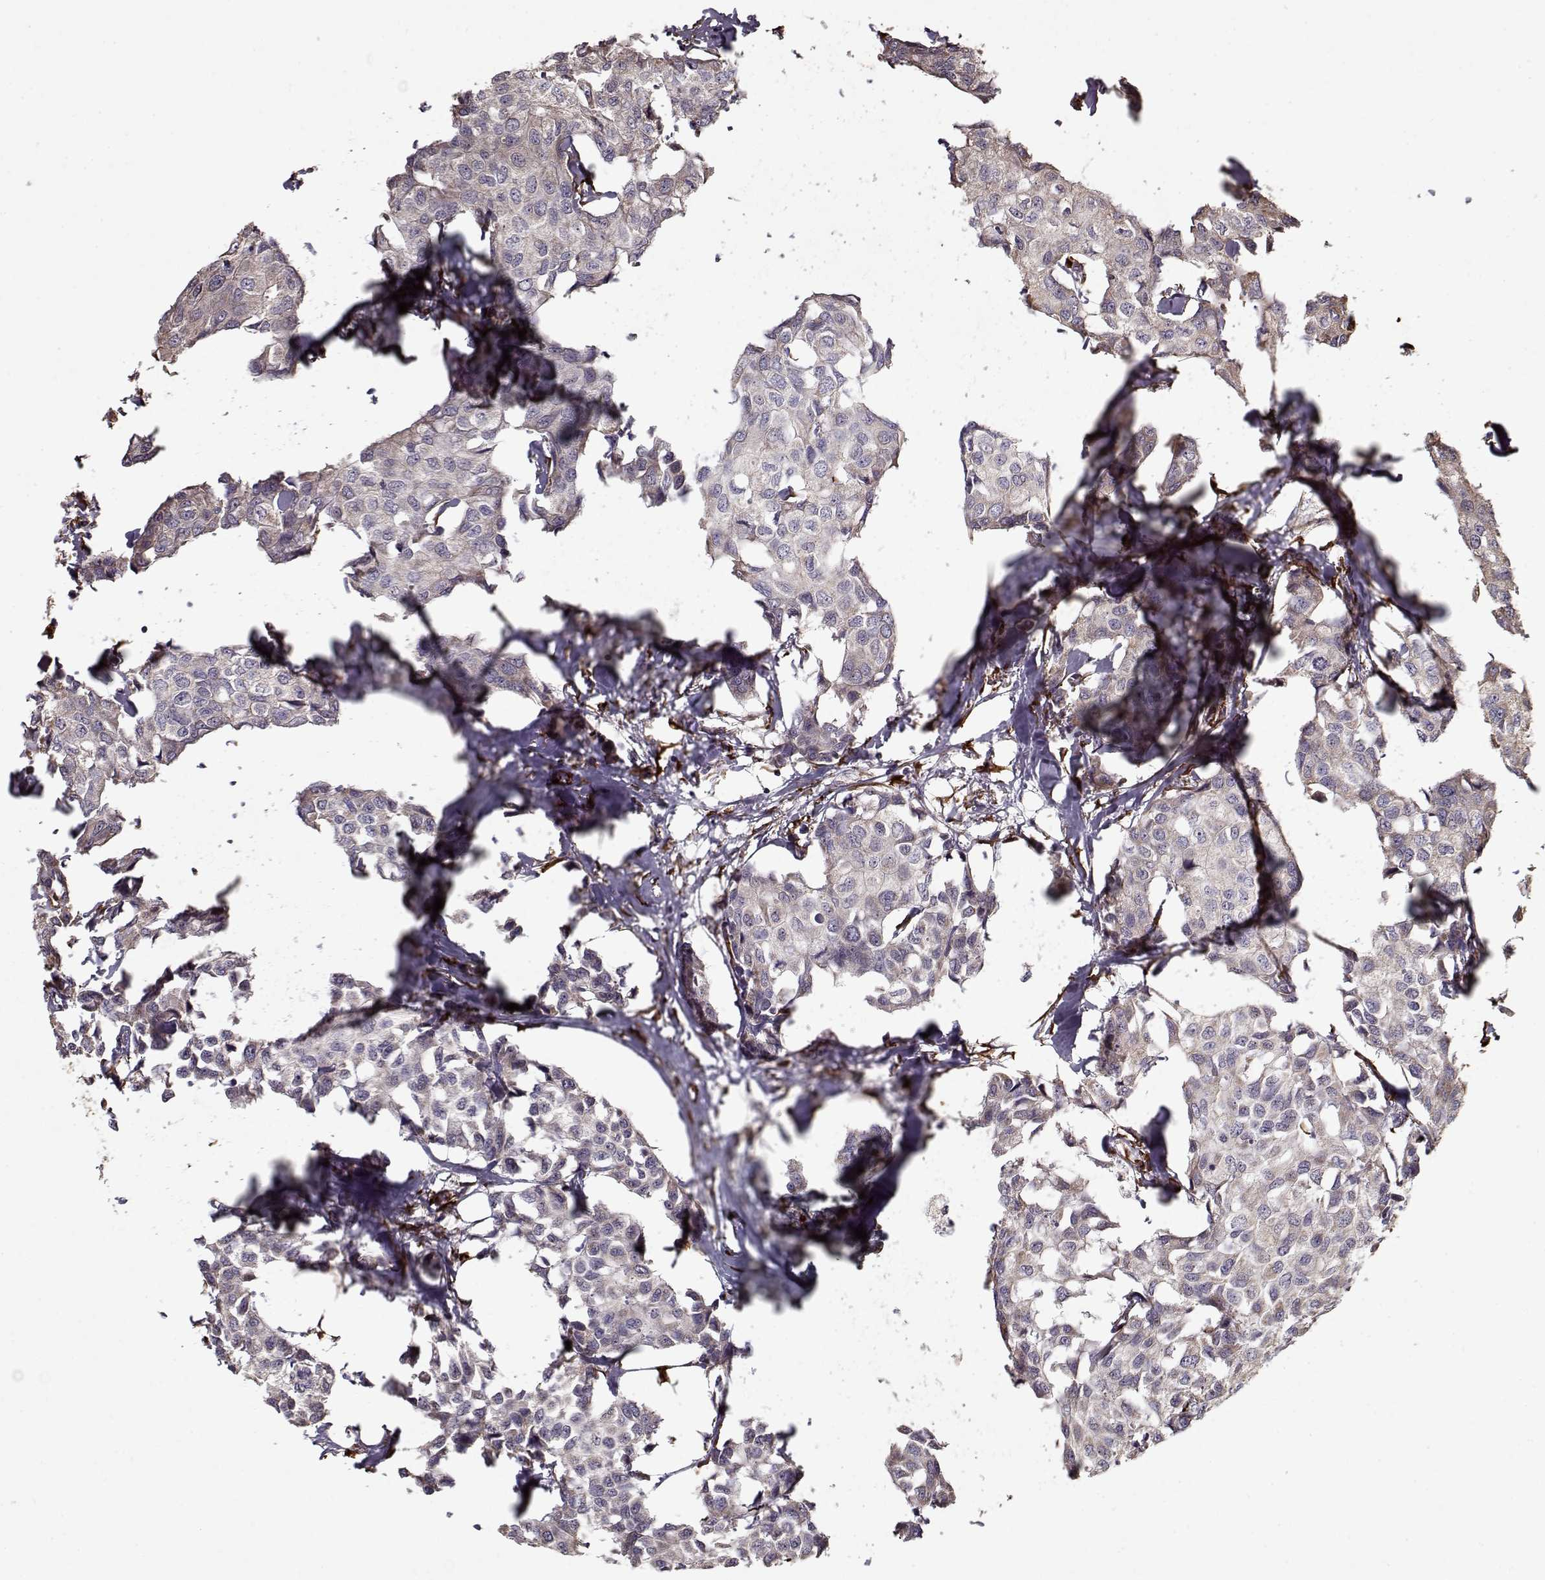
{"staining": {"intensity": "weak", "quantity": "<25%", "location": "cytoplasmic/membranous"}, "tissue": "breast cancer", "cell_type": "Tumor cells", "image_type": "cancer", "snomed": [{"axis": "morphology", "description": "Duct carcinoma"}, {"axis": "topography", "description": "Breast"}], "caption": "DAB (3,3'-diaminobenzidine) immunohistochemical staining of breast intraductal carcinoma displays no significant expression in tumor cells.", "gene": "IMMP1L", "patient": {"sex": "female", "age": 80}}